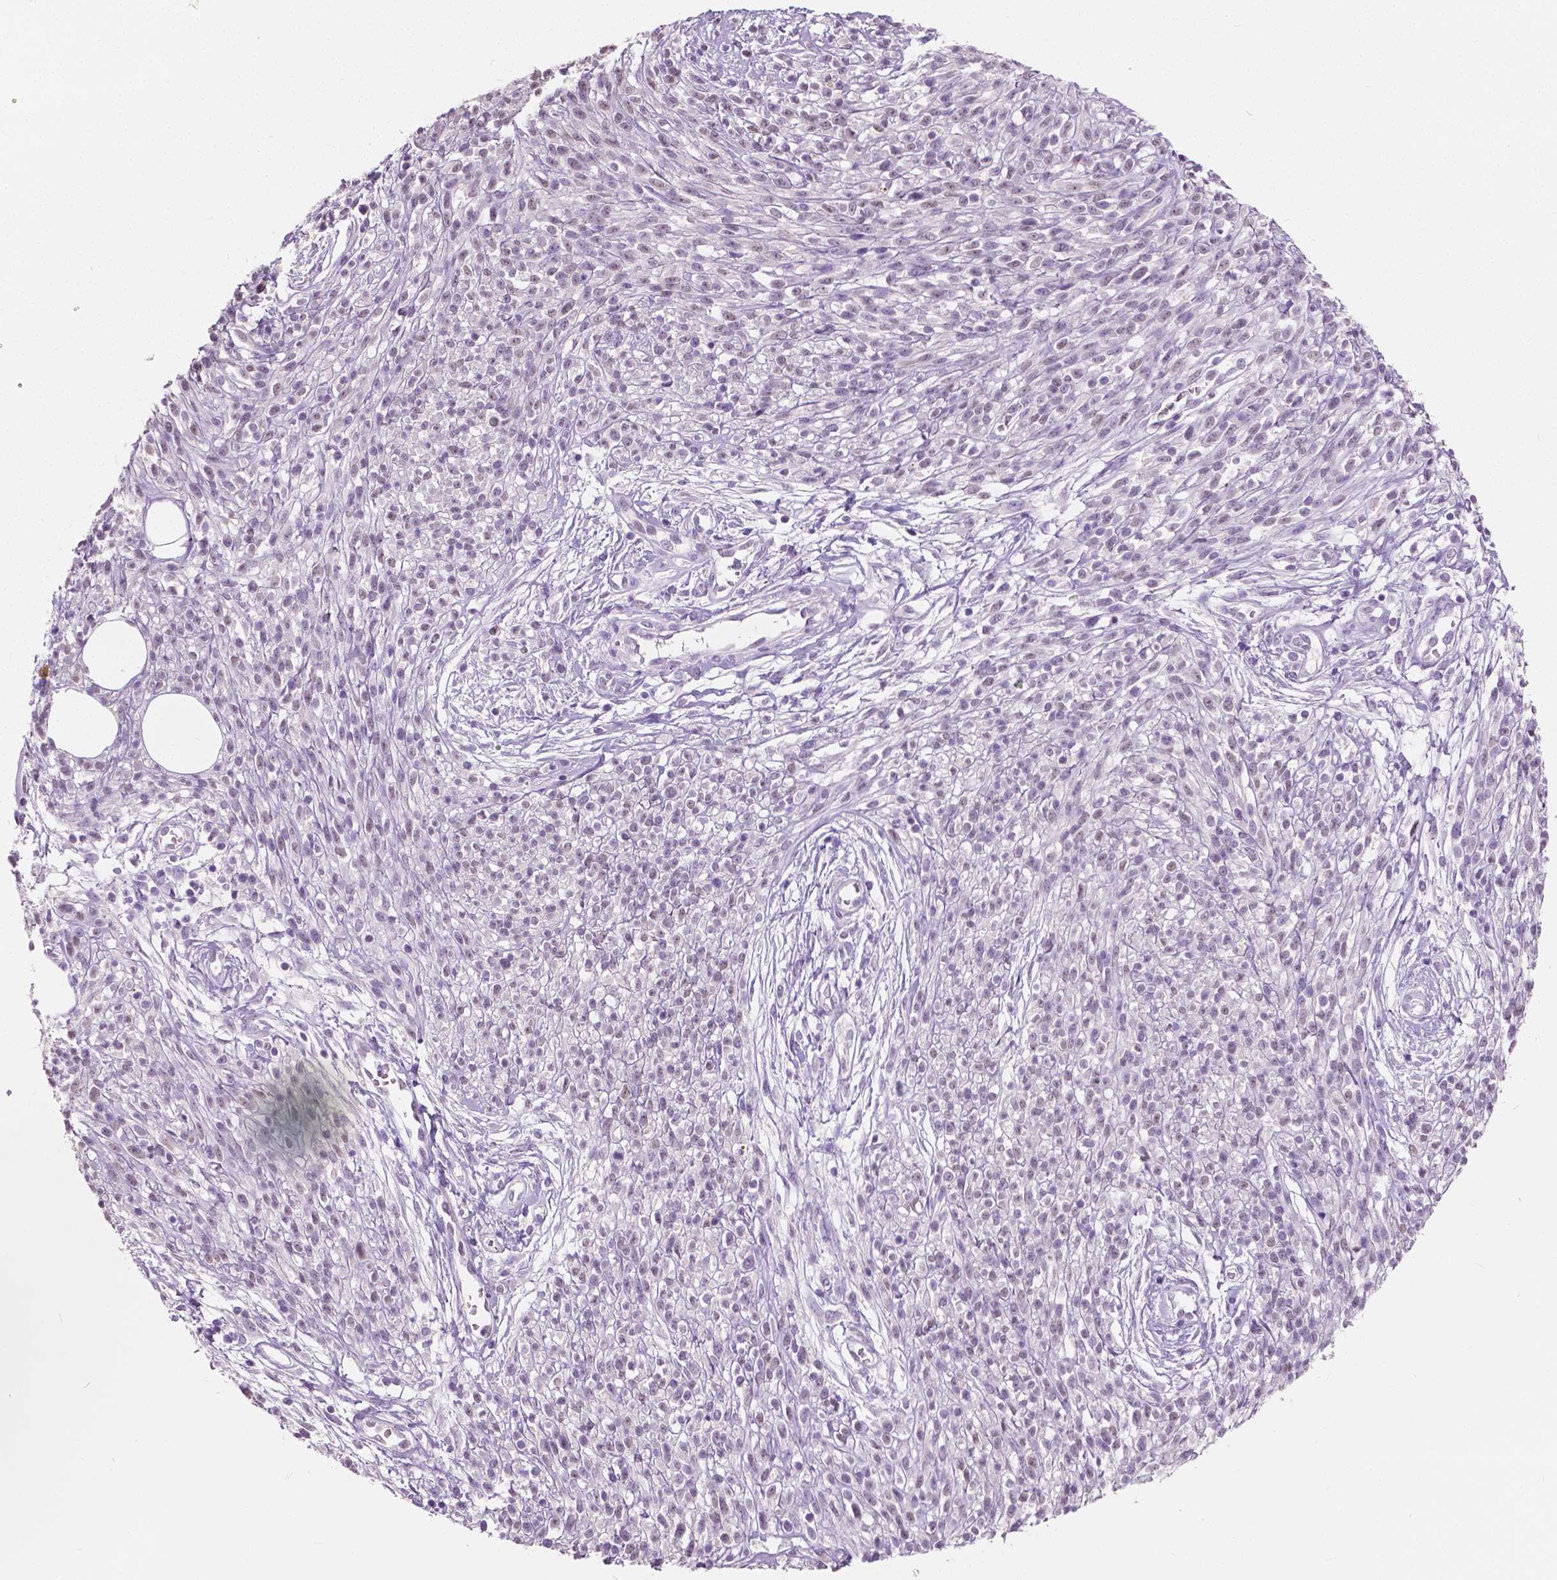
{"staining": {"intensity": "negative", "quantity": "none", "location": "none"}, "tissue": "melanoma", "cell_type": "Tumor cells", "image_type": "cancer", "snomed": [{"axis": "morphology", "description": "Malignant melanoma, NOS"}, {"axis": "topography", "description": "Skin"}, {"axis": "topography", "description": "Skin of trunk"}], "caption": "This is an immunohistochemistry photomicrograph of melanoma. There is no expression in tumor cells.", "gene": "TKFC", "patient": {"sex": "male", "age": 74}}